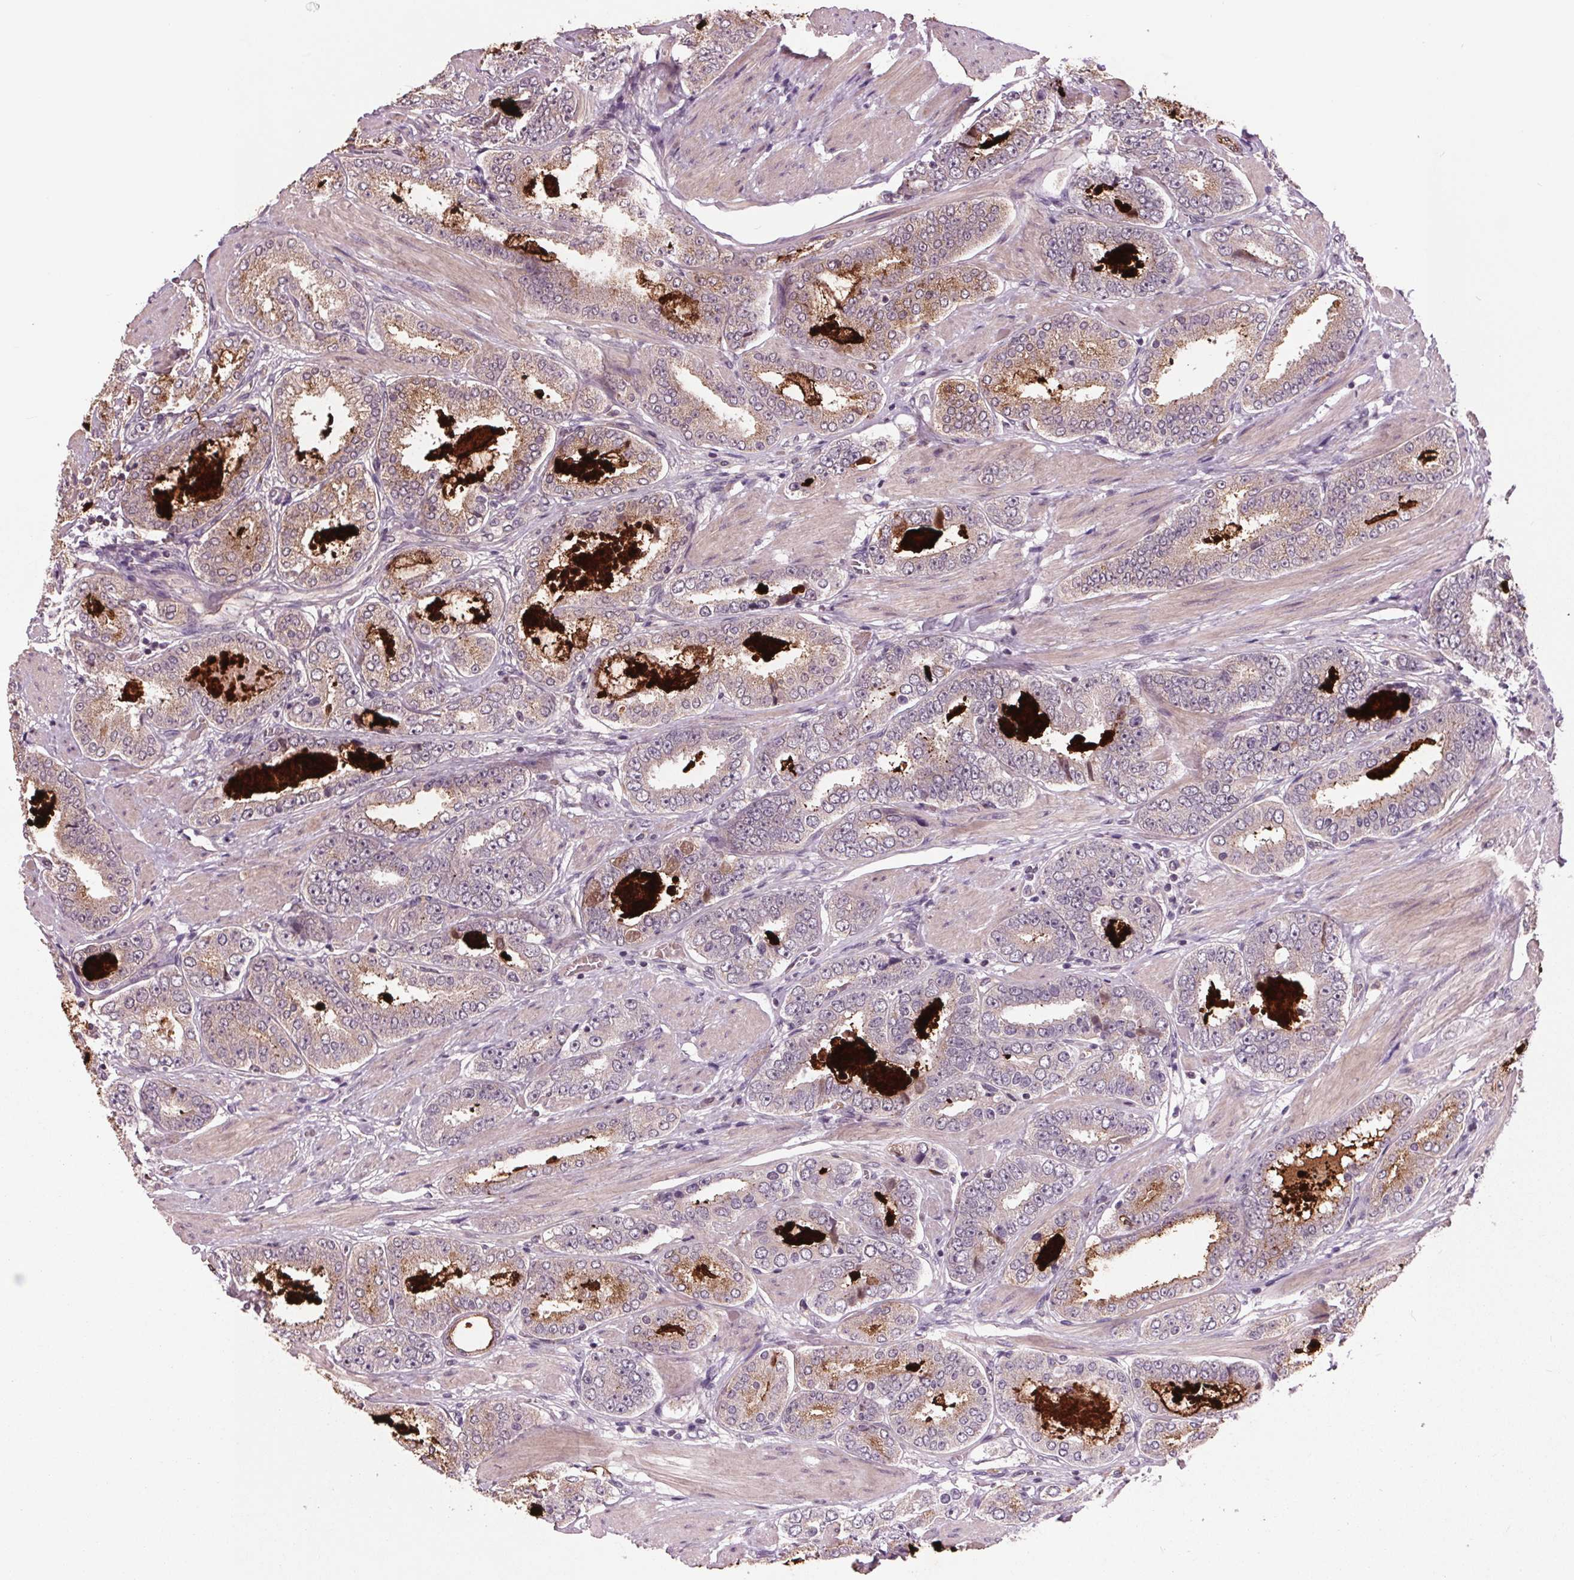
{"staining": {"intensity": "moderate", "quantity": "<25%", "location": "cytoplasmic/membranous"}, "tissue": "prostate cancer", "cell_type": "Tumor cells", "image_type": "cancer", "snomed": [{"axis": "morphology", "description": "Adenocarcinoma, High grade"}, {"axis": "topography", "description": "Prostate"}], "caption": "Prostate cancer (adenocarcinoma (high-grade)) stained with a brown dye reveals moderate cytoplasmic/membranous positive expression in about <25% of tumor cells.", "gene": "MAPK8", "patient": {"sex": "male", "age": 63}}